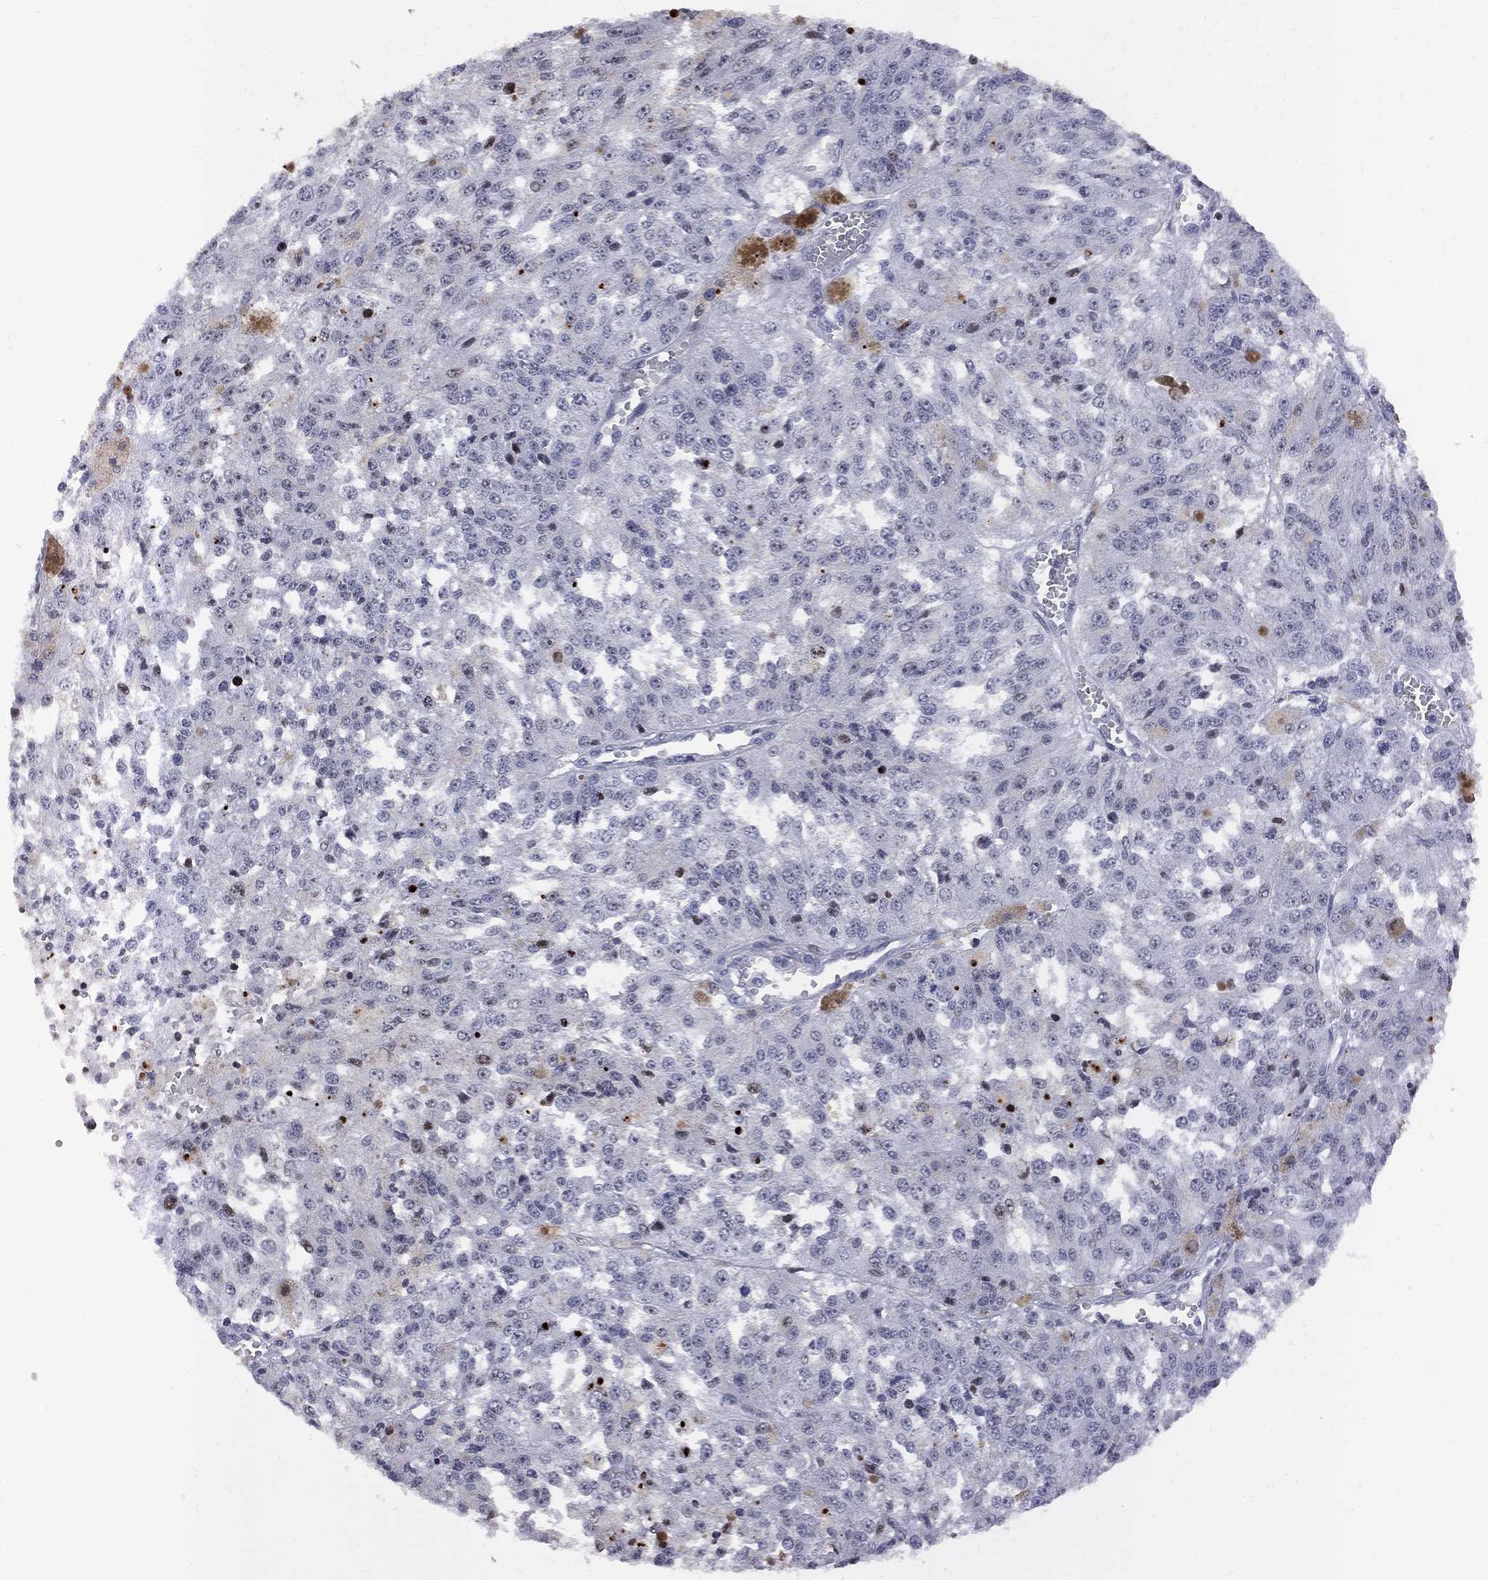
{"staining": {"intensity": "strong", "quantity": "<25%", "location": "nuclear"}, "tissue": "melanoma", "cell_type": "Tumor cells", "image_type": "cancer", "snomed": [{"axis": "morphology", "description": "Malignant melanoma, Metastatic site"}, {"axis": "topography", "description": "Lymph node"}], "caption": "Immunohistochemical staining of melanoma reveals medium levels of strong nuclear protein expression in approximately <25% of tumor cells.", "gene": "DHX33", "patient": {"sex": "female", "age": 64}}